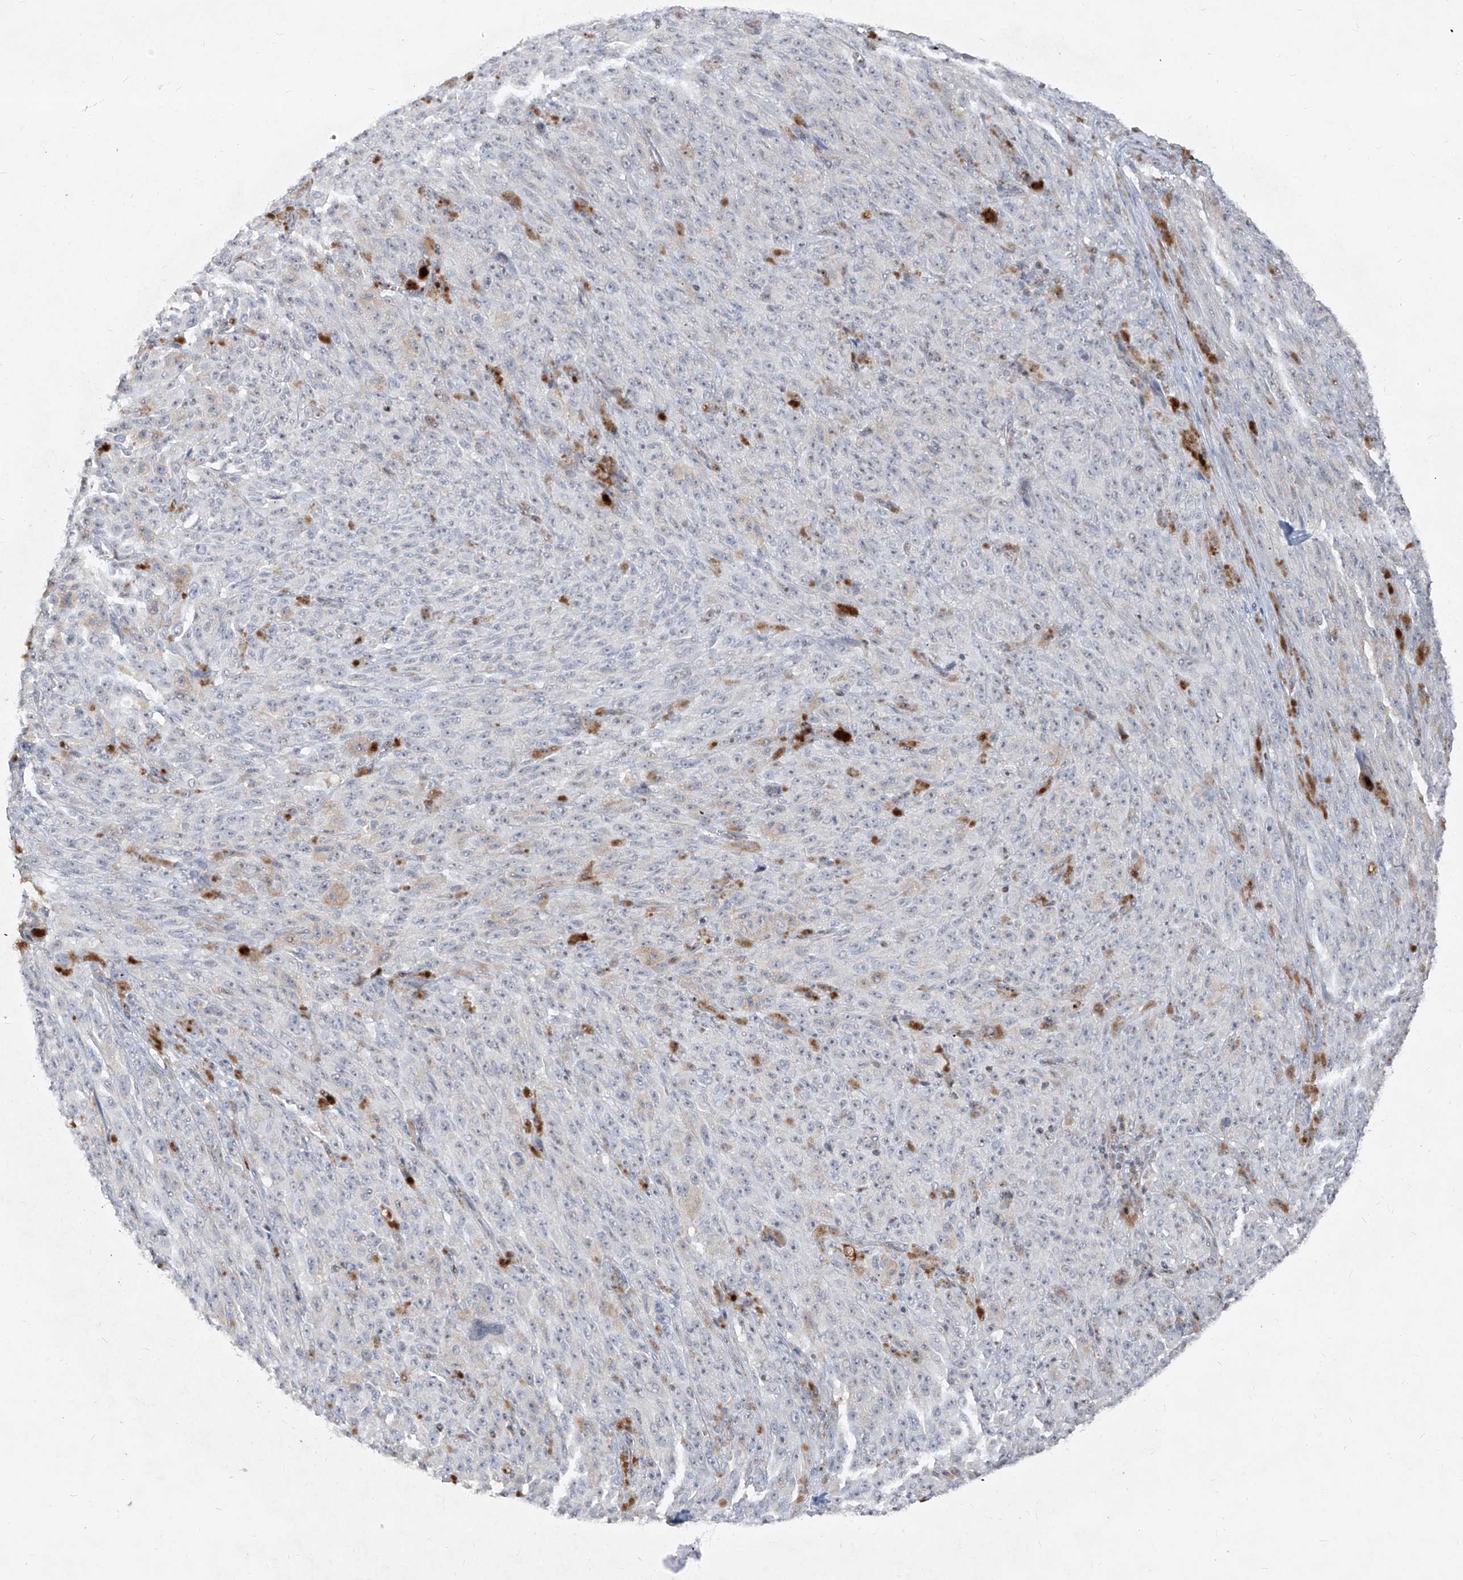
{"staining": {"intensity": "negative", "quantity": "none", "location": "none"}, "tissue": "melanoma", "cell_type": "Tumor cells", "image_type": "cancer", "snomed": [{"axis": "morphology", "description": "Malignant melanoma, NOS"}, {"axis": "topography", "description": "Skin"}], "caption": "DAB immunohistochemical staining of human malignant melanoma reveals no significant expression in tumor cells. (DAB (3,3'-diaminobenzidine) immunohistochemistry (IHC) visualized using brightfield microscopy, high magnification).", "gene": "NDUFB3", "patient": {"sex": "female", "age": 82}}